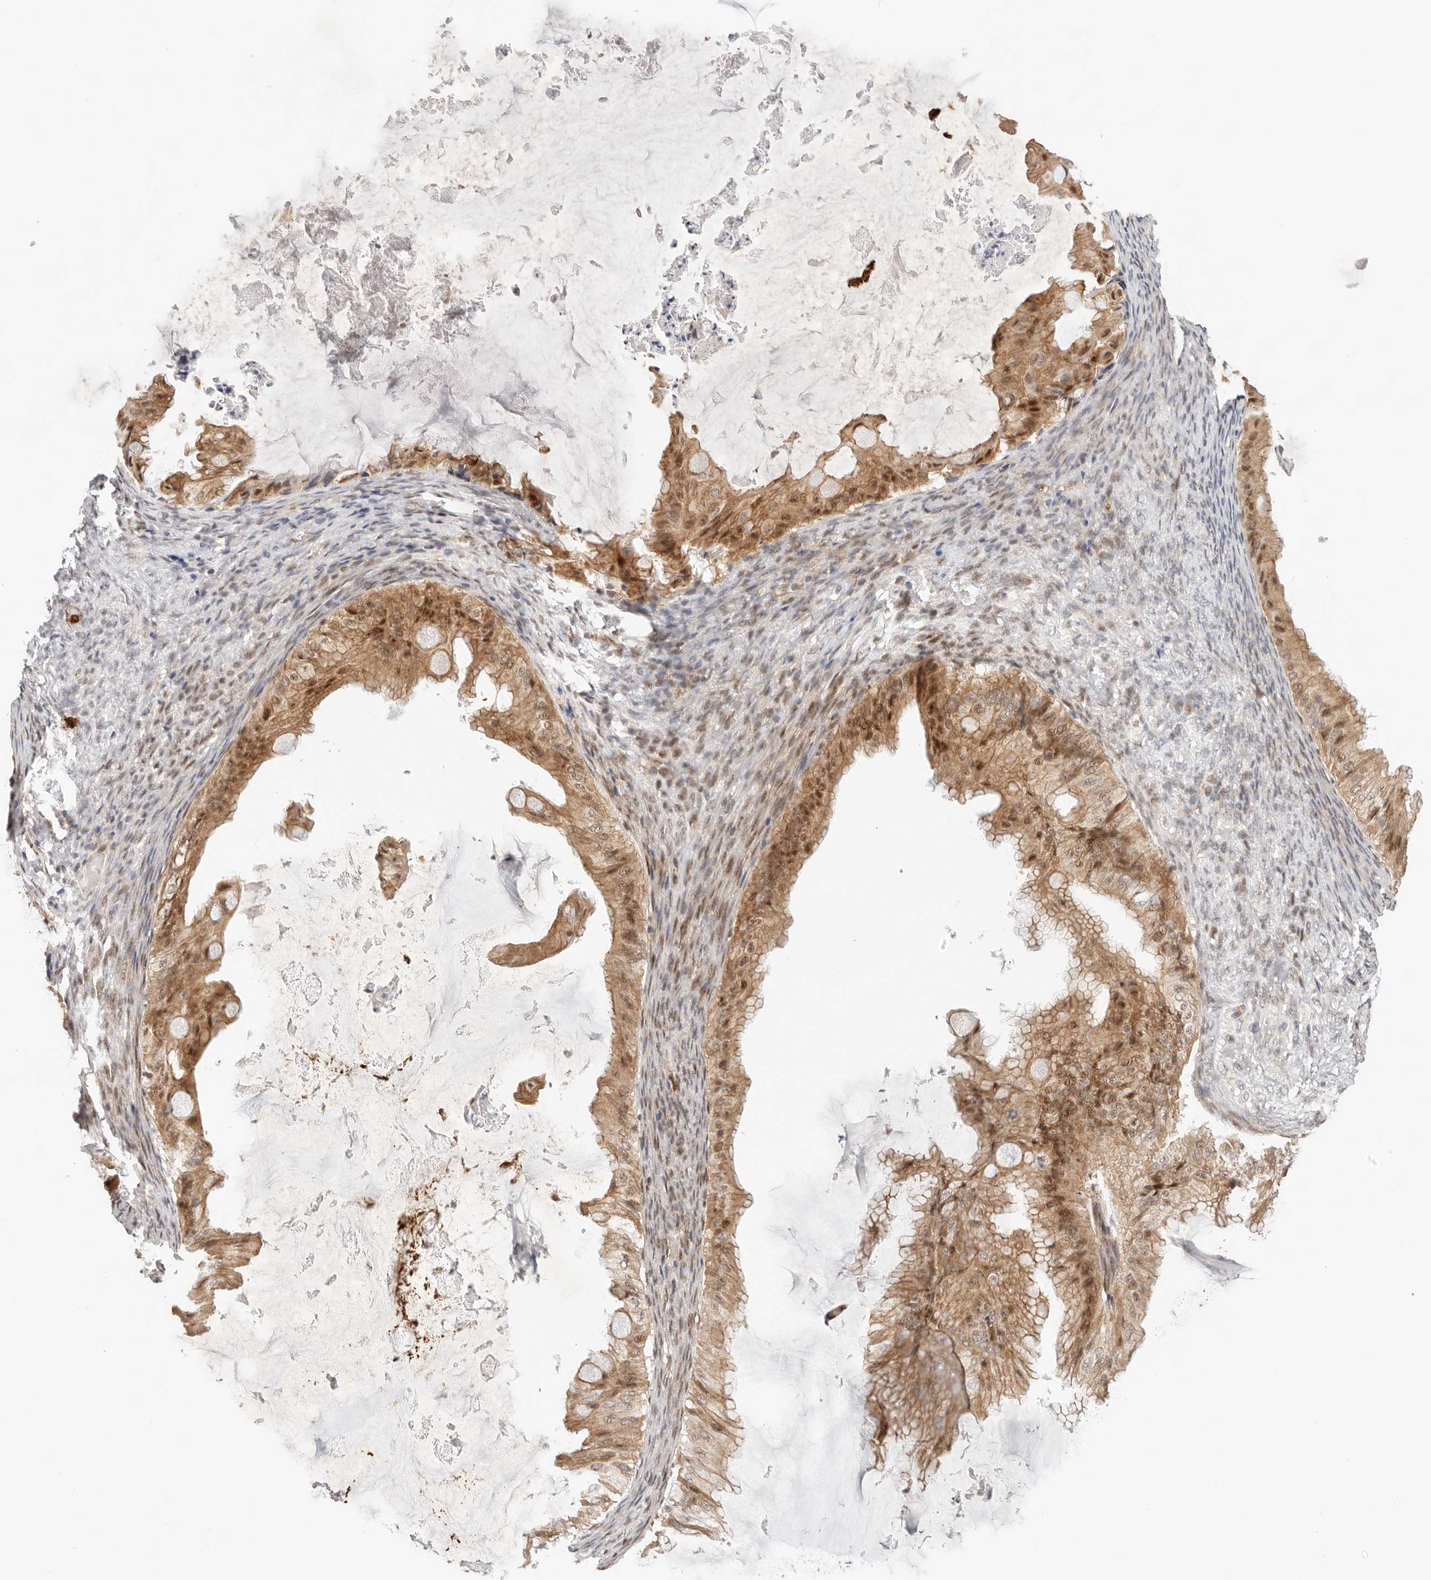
{"staining": {"intensity": "moderate", "quantity": ">75%", "location": "cytoplasmic/membranous,nuclear"}, "tissue": "ovarian cancer", "cell_type": "Tumor cells", "image_type": "cancer", "snomed": [{"axis": "morphology", "description": "Cystadenocarcinoma, mucinous, NOS"}, {"axis": "topography", "description": "Ovary"}], "caption": "Protein positivity by IHC shows moderate cytoplasmic/membranous and nuclear positivity in about >75% of tumor cells in mucinous cystadenocarcinoma (ovarian).", "gene": "AFDN", "patient": {"sex": "female", "age": 61}}